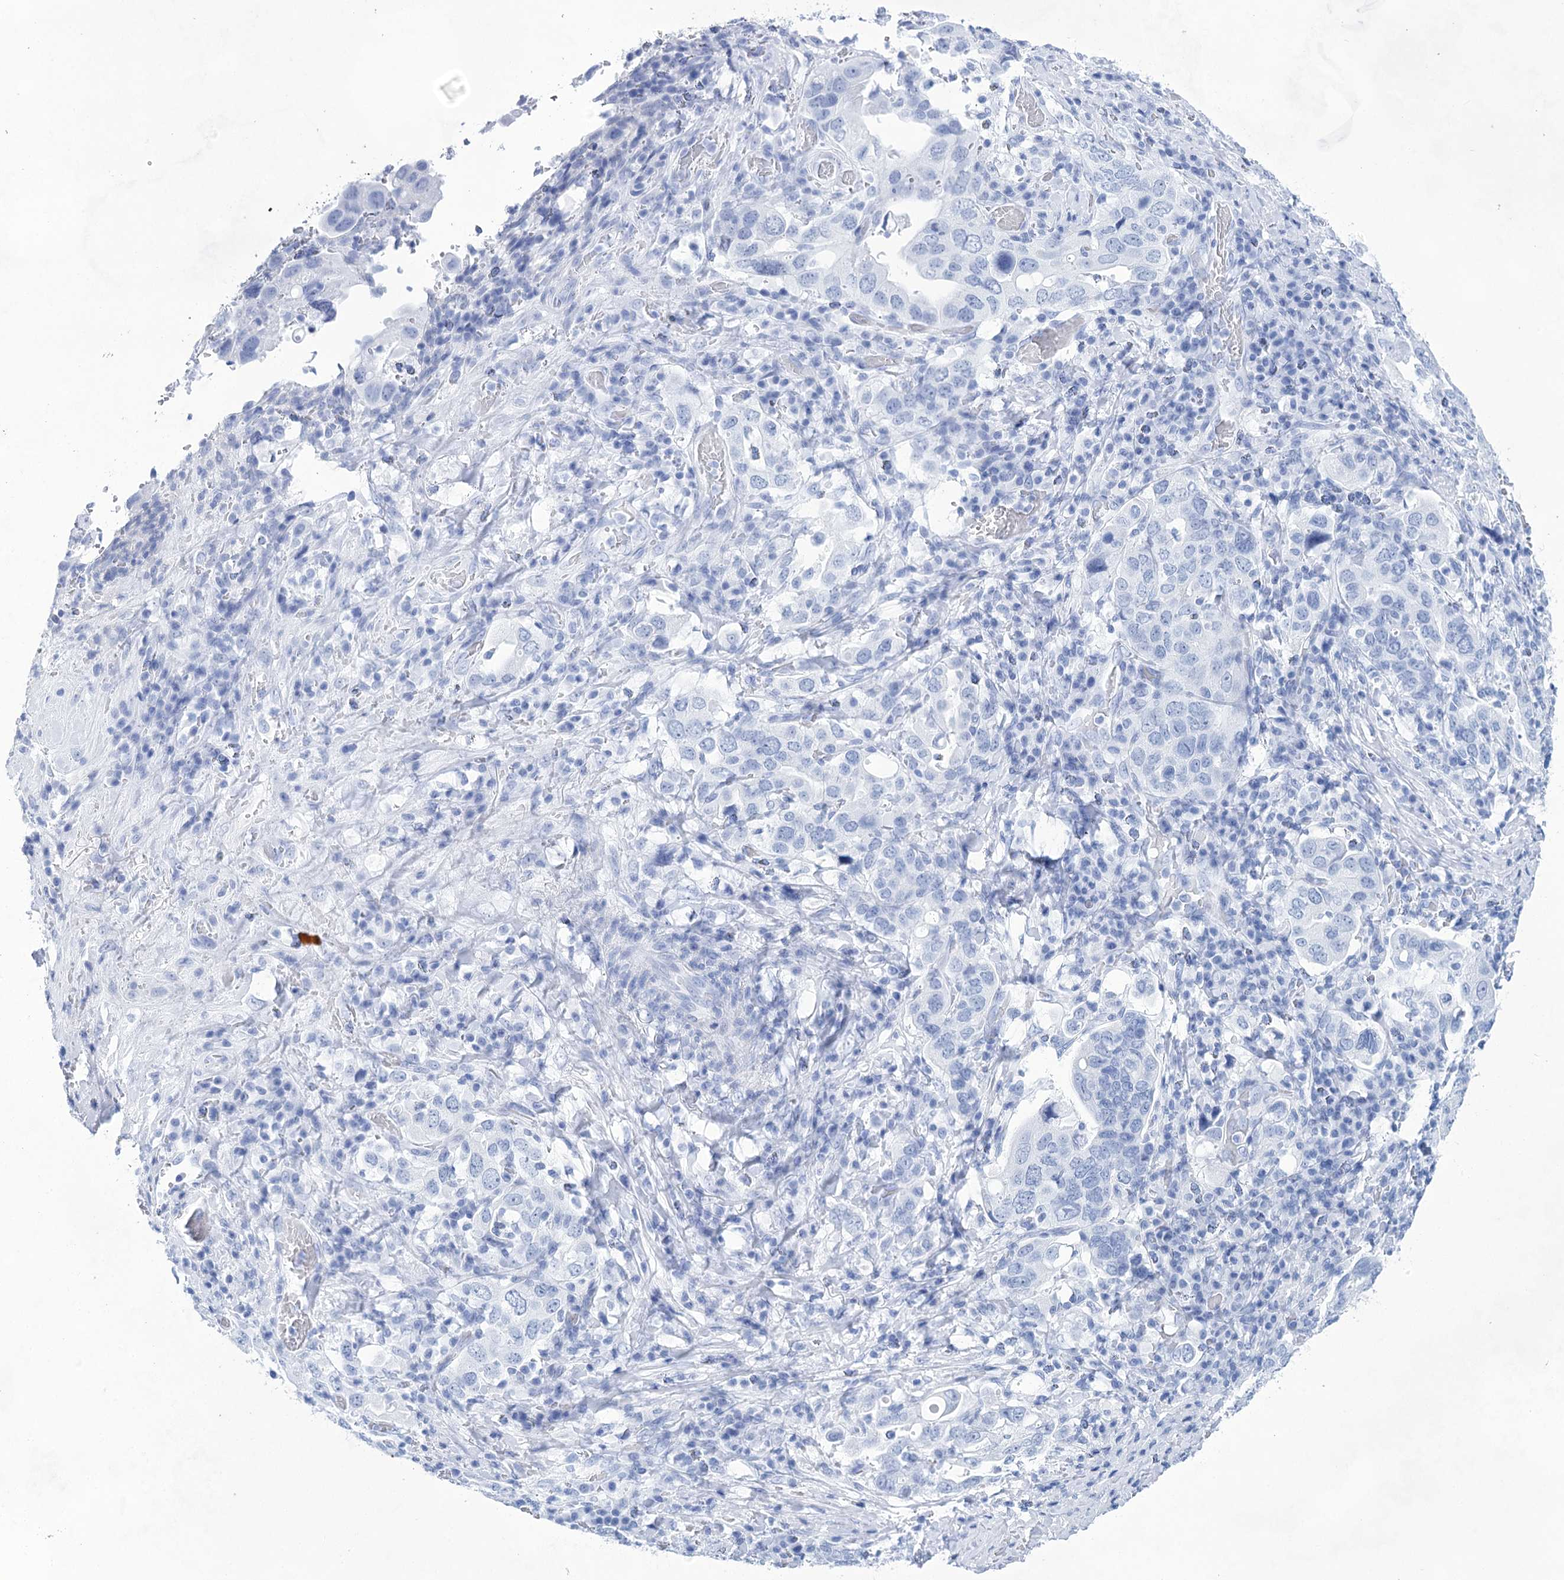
{"staining": {"intensity": "negative", "quantity": "none", "location": "none"}, "tissue": "stomach cancer", "cell_type": "Tumor cells", "image_type": "cancer", "snomed": [{"axis": "morphology", "description": "Adenocarcinoma, NOS"}, {"axis": "topography", "description": "Stomach, upper"}], "caption": "This is an IHC histopathology image of stomach cancer. There is no staining in tumor cells.", "gene": "LALBA", "patient": {"sex": "male", "age": 62}}